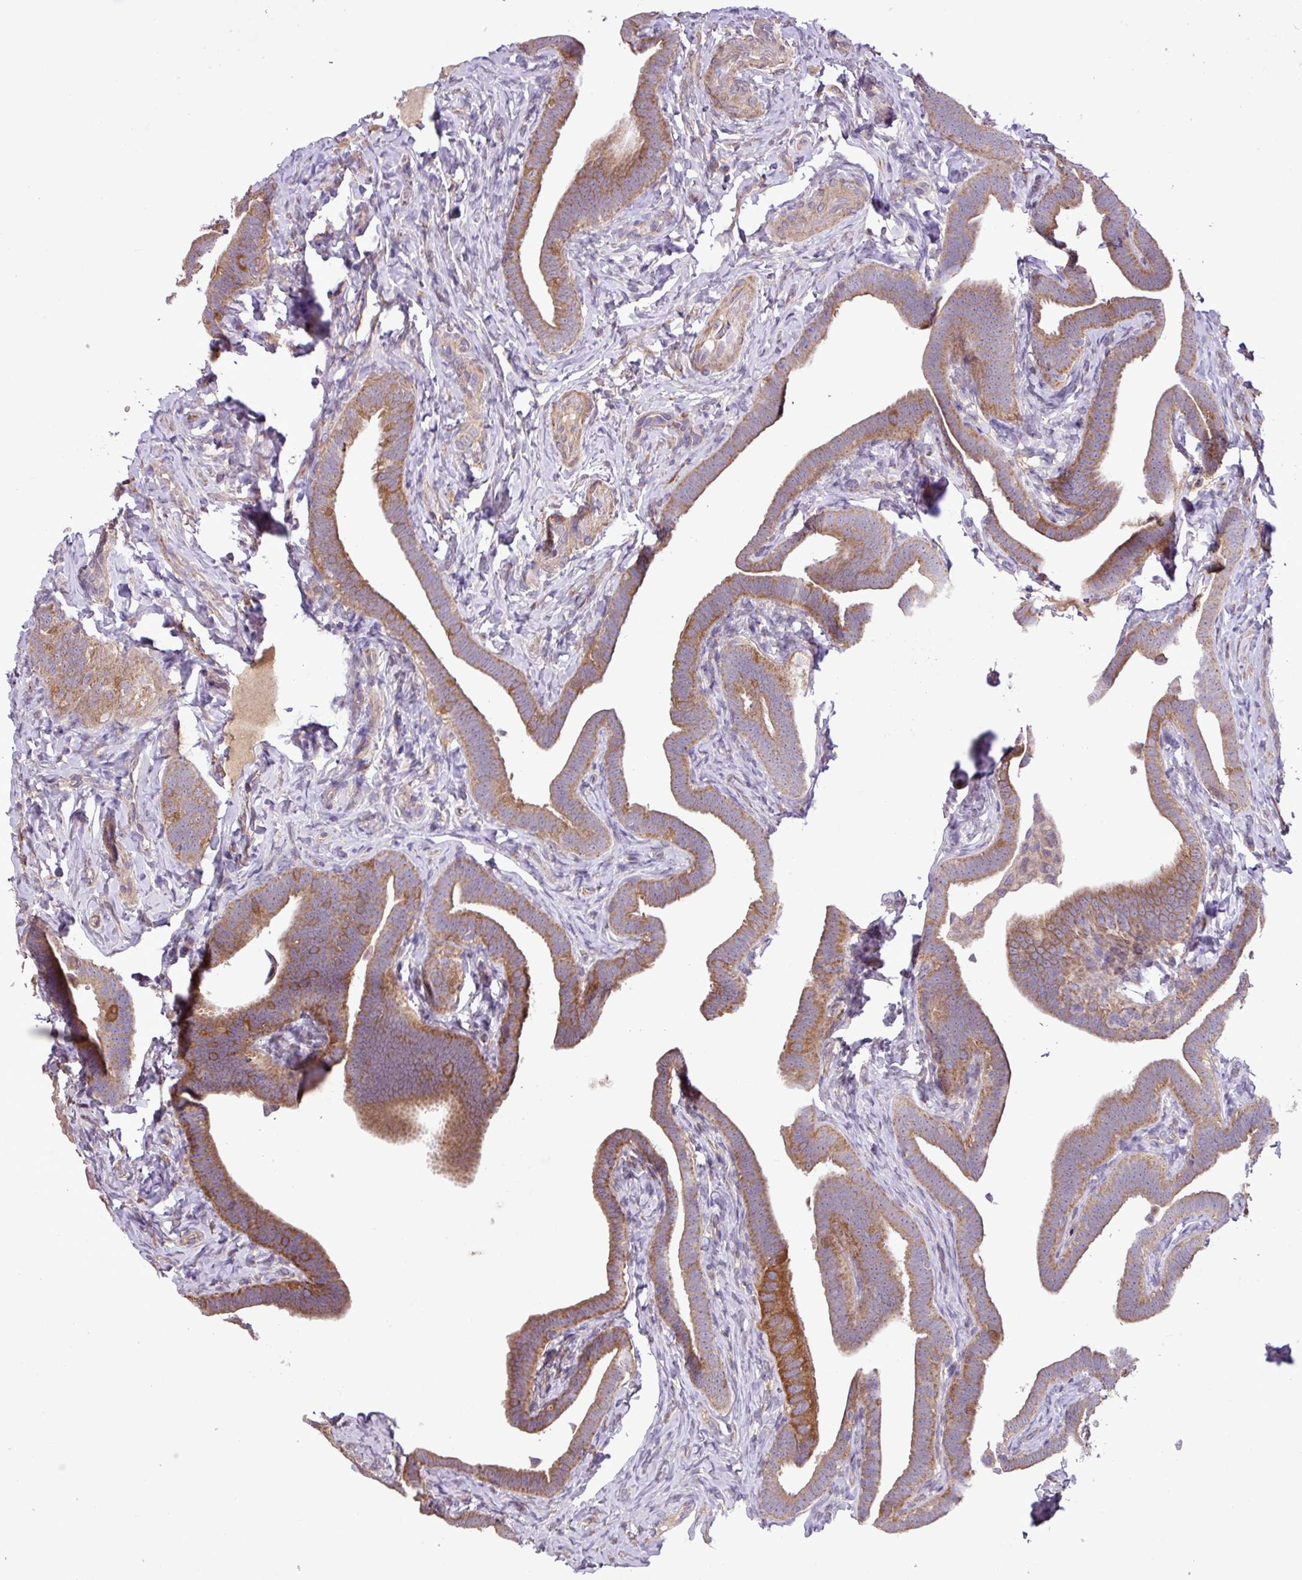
{"staining": {"intensity": "moderate", "quantity": ">75%", "location": "cytoplasmic/membranous"}, "tissue": "fallopian tube", "cell_type": "Glandular cells", "image_type": "normal", "snomed": [{"axis": "morphology", "description": "Normal tissue, NOS"}, {"axis": "topography", "description": "Fallopian tube"}], "caption": "Brown immunohistochemical staining in benign human fallopian tube exhibits moderate cytoplasmic/membranous expression in about >75% of glandular cells.", "gene": "TIMM10B", "patient": {"sex": "female", "age": 69}}